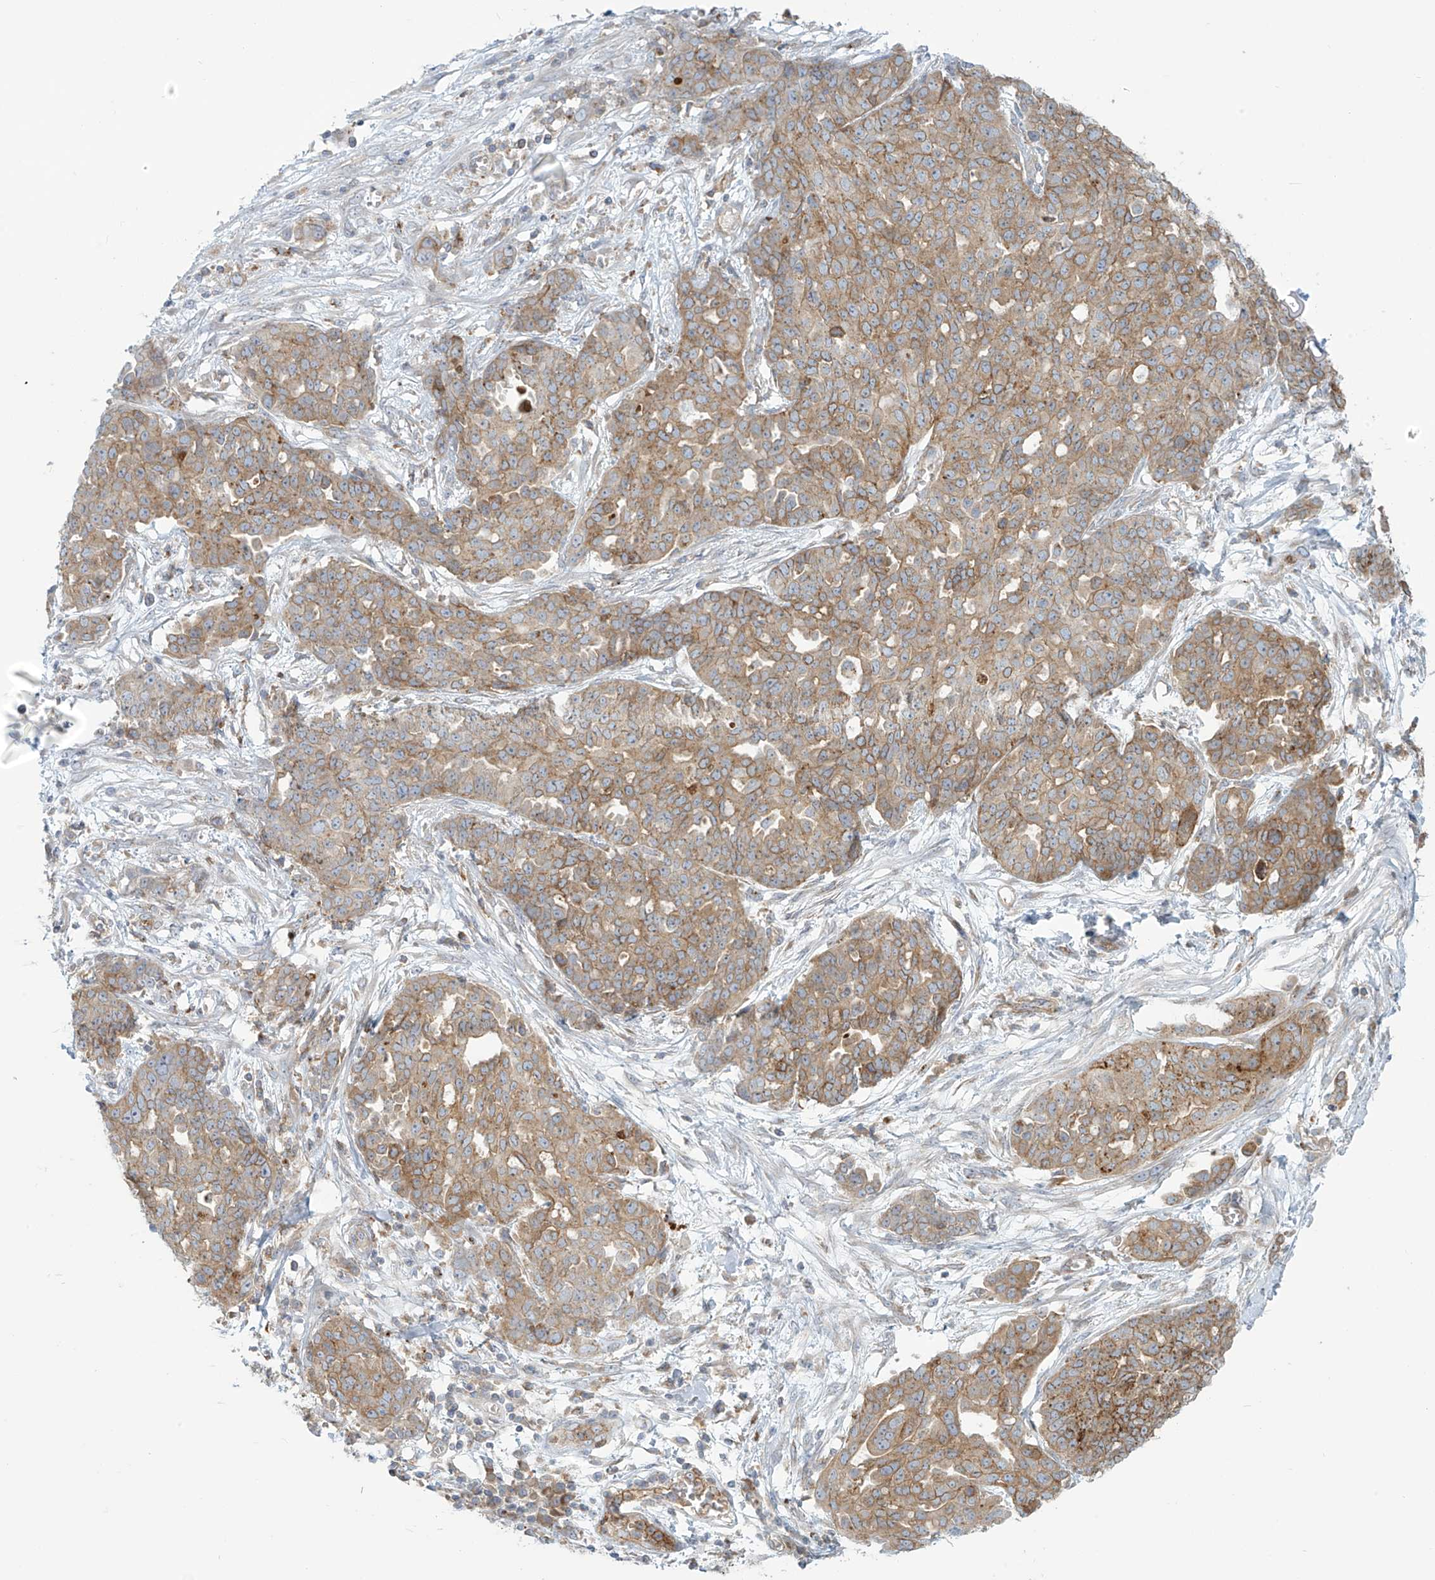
{"staining": {"intensity": "moderate", "quantity": ">75%", "location": "cytoplasmic/membranous"}, "tissue": "ovarian cancer", "cell_type": "Tumor cells", "image_type": "cancer", "snomed": [{"axis": "morphology", "description": "Cystadenocarcinoma, serous, NOS"}, {"axis": "topography", "description": "Soft tissue"}, {"axis": "topography", "description": "Ovary"}], "caption": "Protein expression analysis of ovarian serous cystadenocarcinoma shows moderate cytoplasmic/membranous positivity in approximately >75% of tumor cells.", "gene": "LZTS3", "patient": {"sex": "female", "age": 57}}